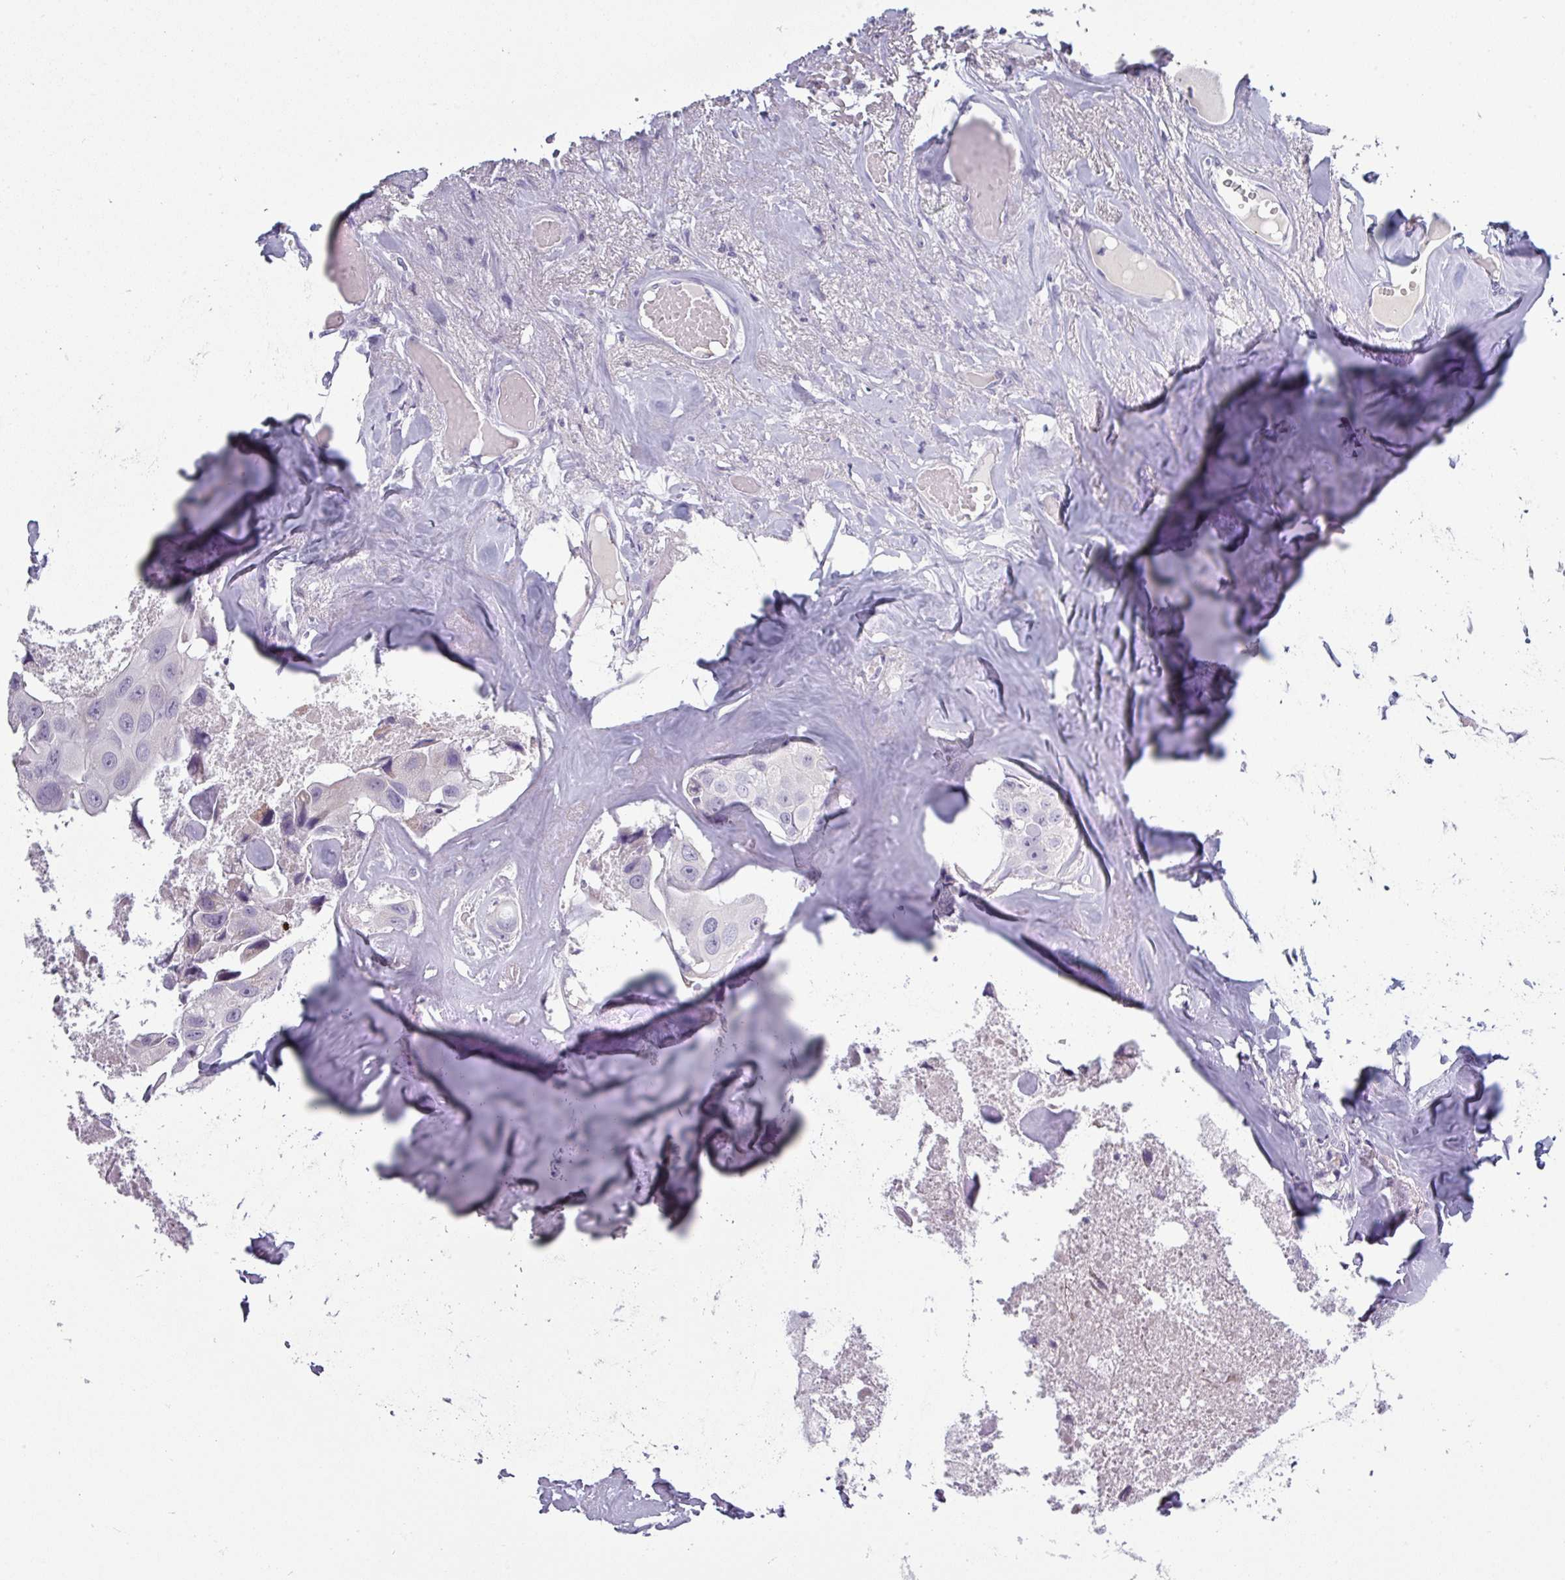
{"staining": {"intensity": "negative", "quantity": "none", "location": "none"}, "tissue": "head and neck cancer", "cell_type": "Tumor cells", "image_type": "cancer", "snomed": [{"axis": "morphology", "description": "Adenocarcinoma, NOS"}, {"axis": "morphology", "description": "Adenocarcinoma, metastatic, NOS"}, {"axis": "topography", "description": "Head-Neck"}], "caption": "The micrograph exhibits no staining of tumor cells in head and neck cancer.", "gene": "SLC26A9", "patient": {"sex": "male", "age": 75}}